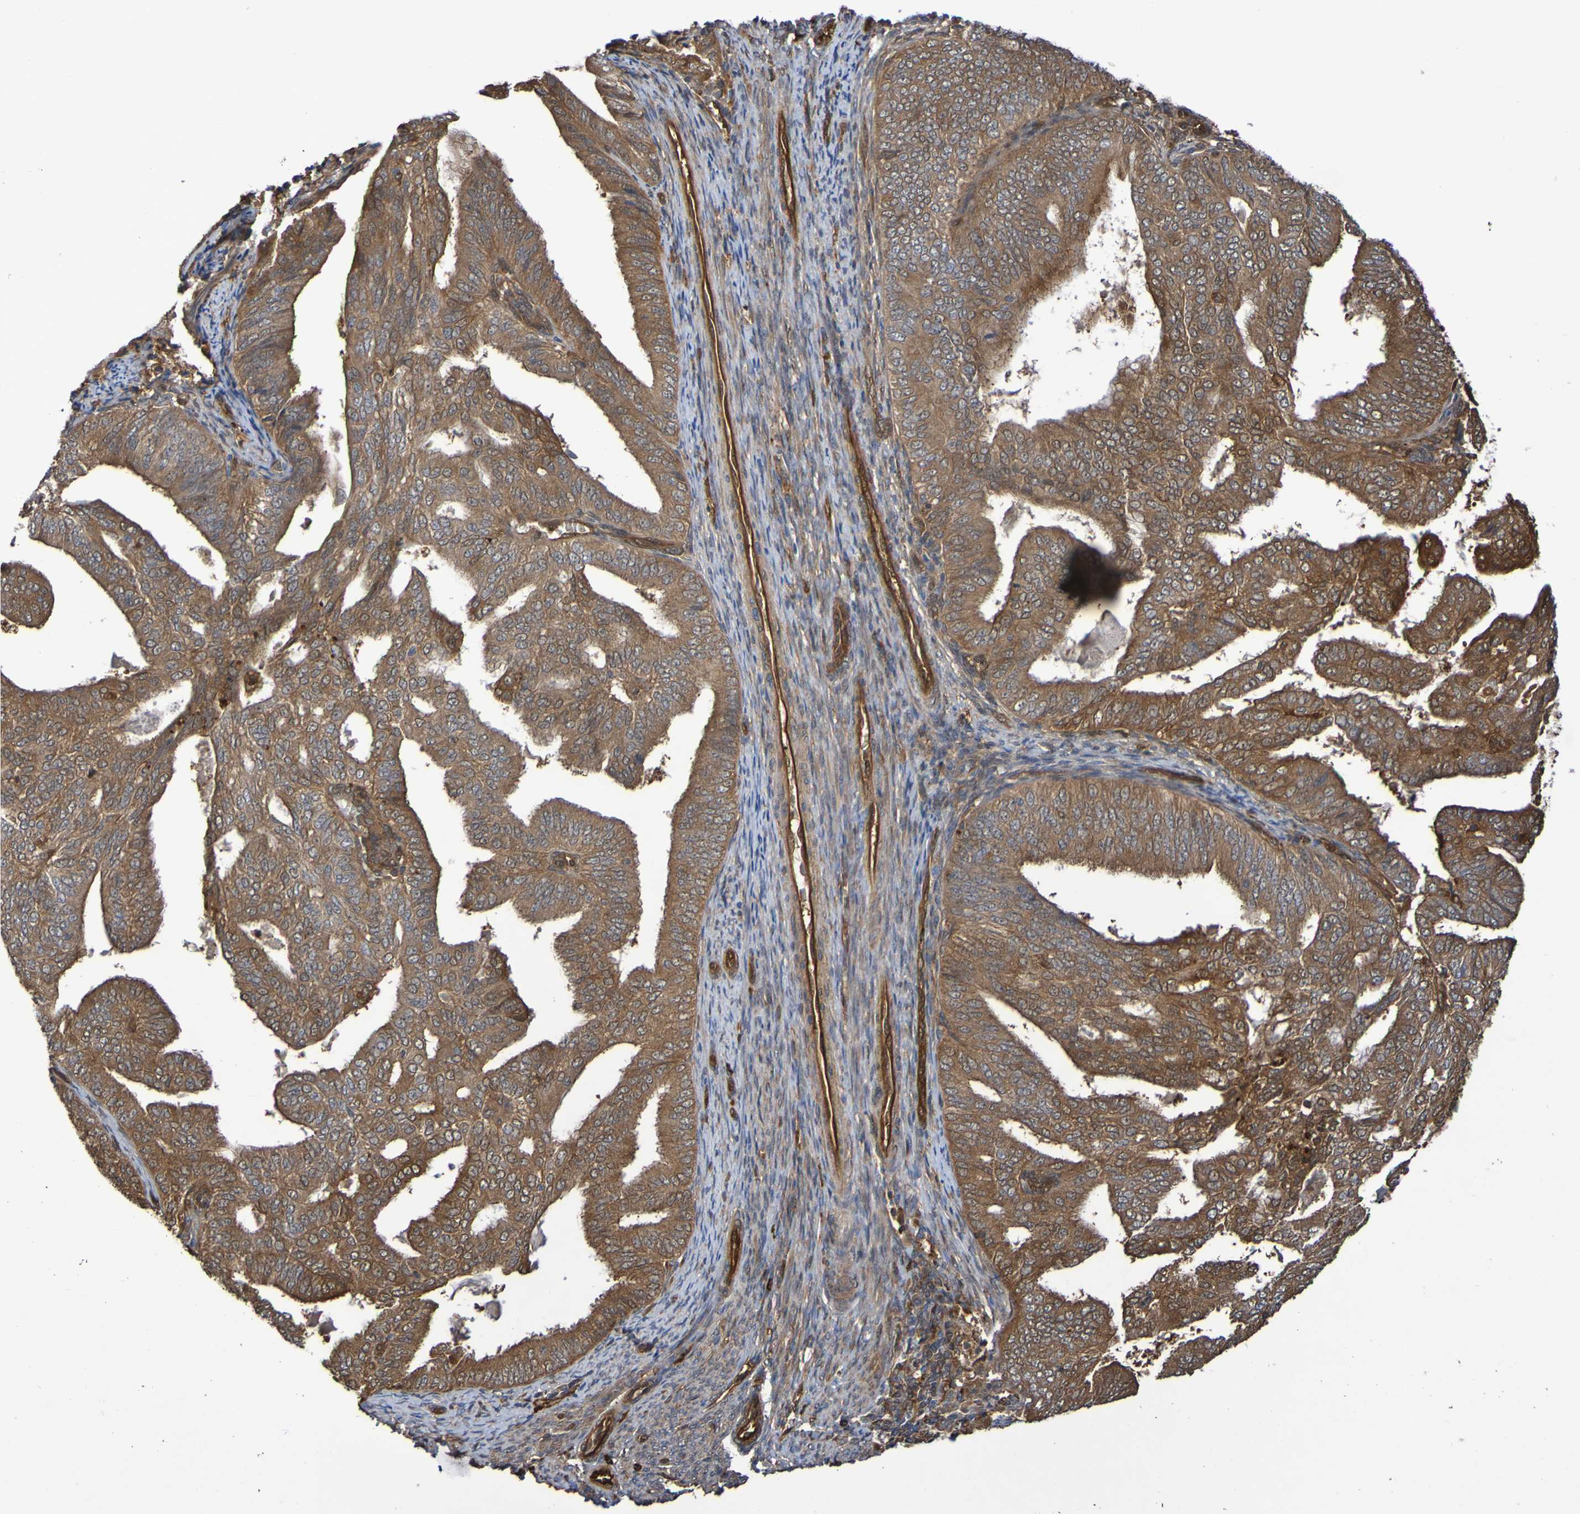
{"staining": {"intensity": "moderate", "quantity": ">75%", "location": "cytoplasmic/membranous"}, "tissue": "endometrial cancer", "cell_type": "Tumor cells", "image_type": "cancer", "snomed": [{"axis": "morphology", "description": "Adenocarcinoma, NOS"}, {"axis": "topography", "description": "Endometrium"}], "caption": "Immunohistochemistry photomicrograph of neoplastic tissue: endometrial cancer (adenocarcinoma) stained using IHC shows medium levels of moderate protein expression localized specifically in the cytoplasmic/membranous of tumor cells, appearing as a cytoplasmic/membranous brown color.", "gene": "SERPINB6", "patient": {"sex": "female", "age": 58}}